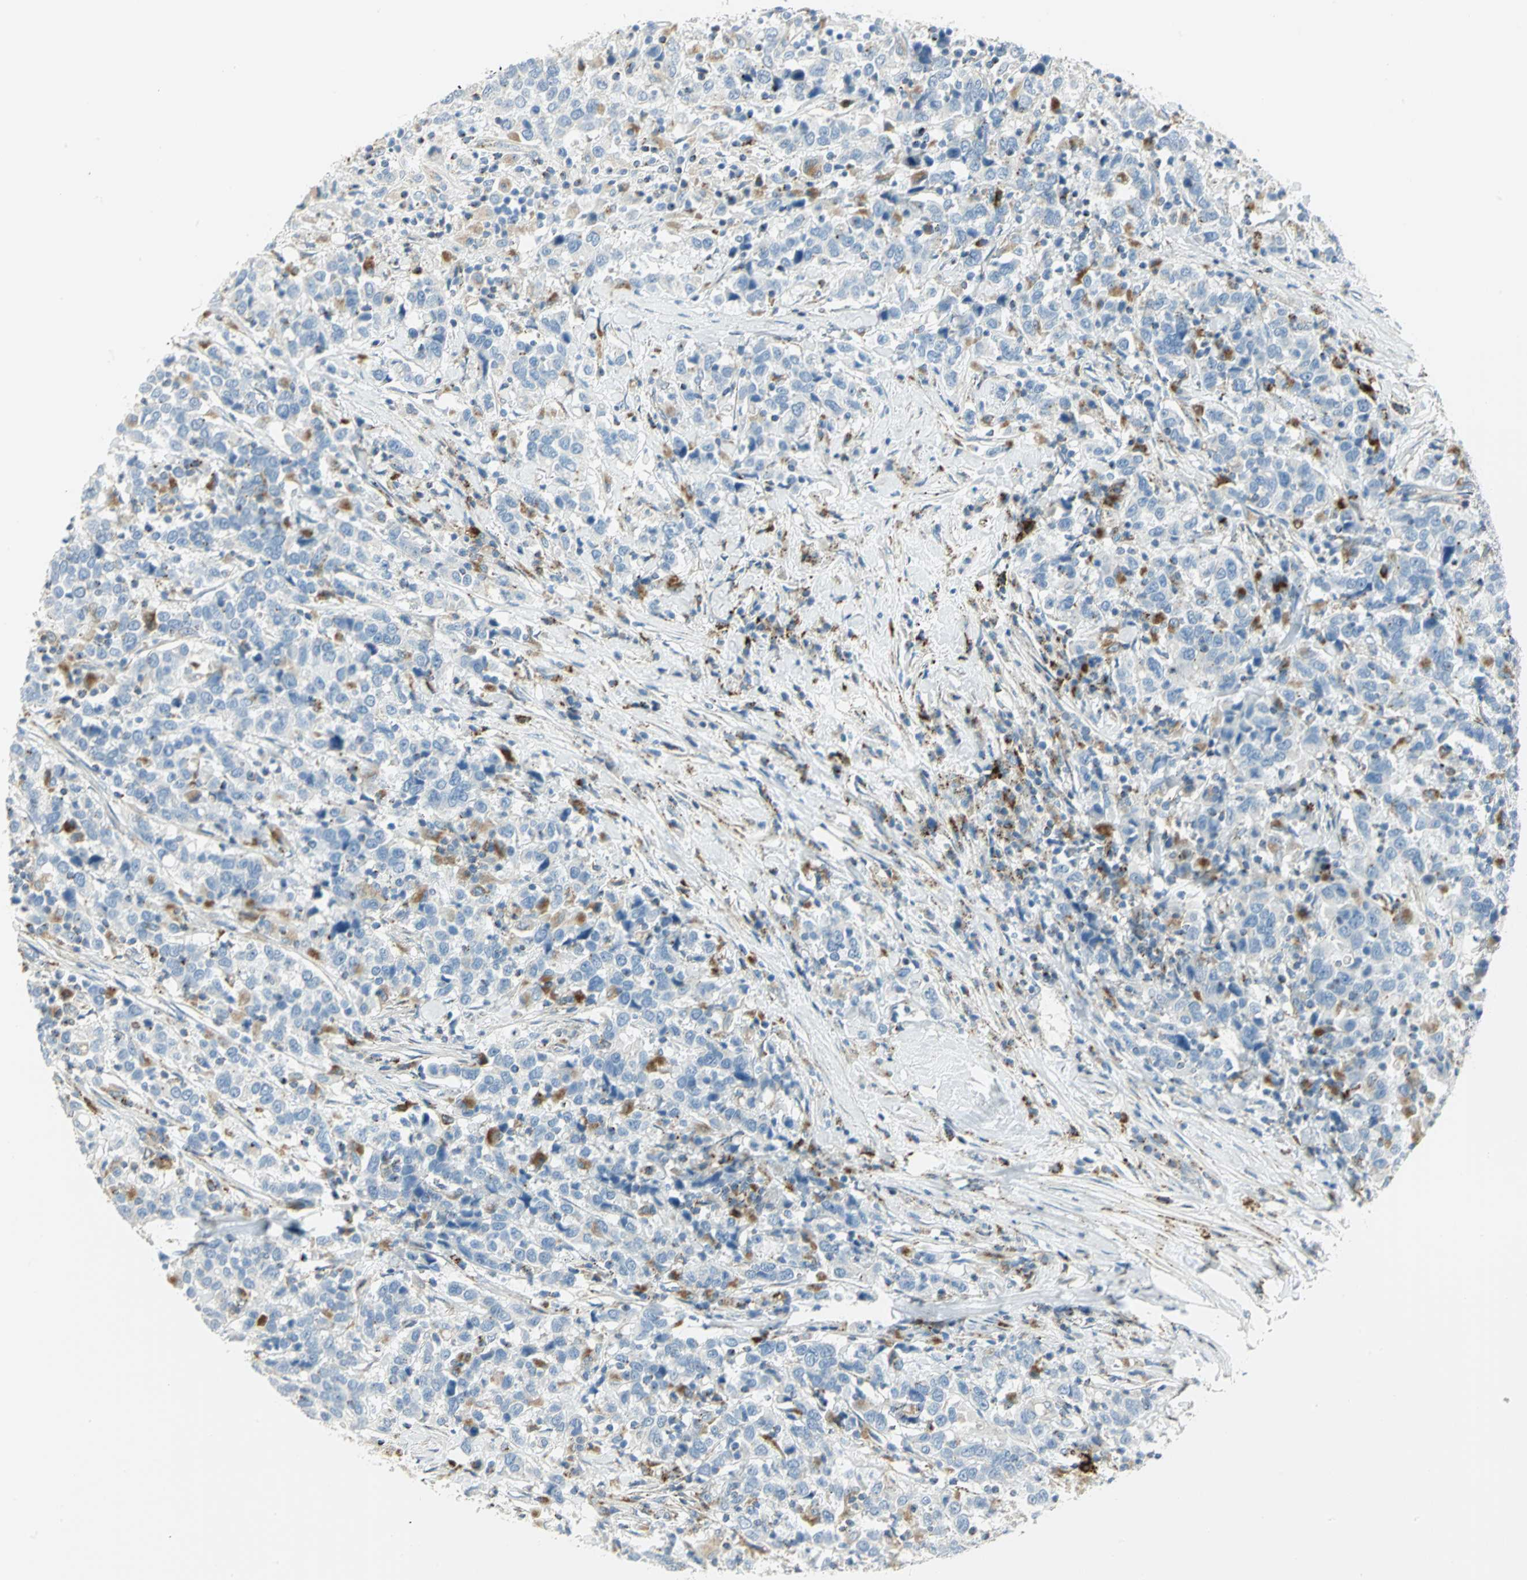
{"staining": {"intensity": "weak", "quantity": "<25%", "location": "cytoplasmic/membranous"}, "tissue": "urothelial cancer", "cell_type": "Tumor cells", "image_type": "cancer", "snomed": [{"axis": "morphology", "description": "Urothelial carcinoma, High grade"}, {"axis": "topography", "description": "Urinary bladder"}], "caption": "DAB immunohistochemical staining of urothelial carcinoma (high-grade) displays no significant positivity in tumor cells. (Immunohistochemistry (ihc), brightfield microscopy, high magnification).", "gene": "ARSA", "patient": {"sex": "male", "age": 61}}